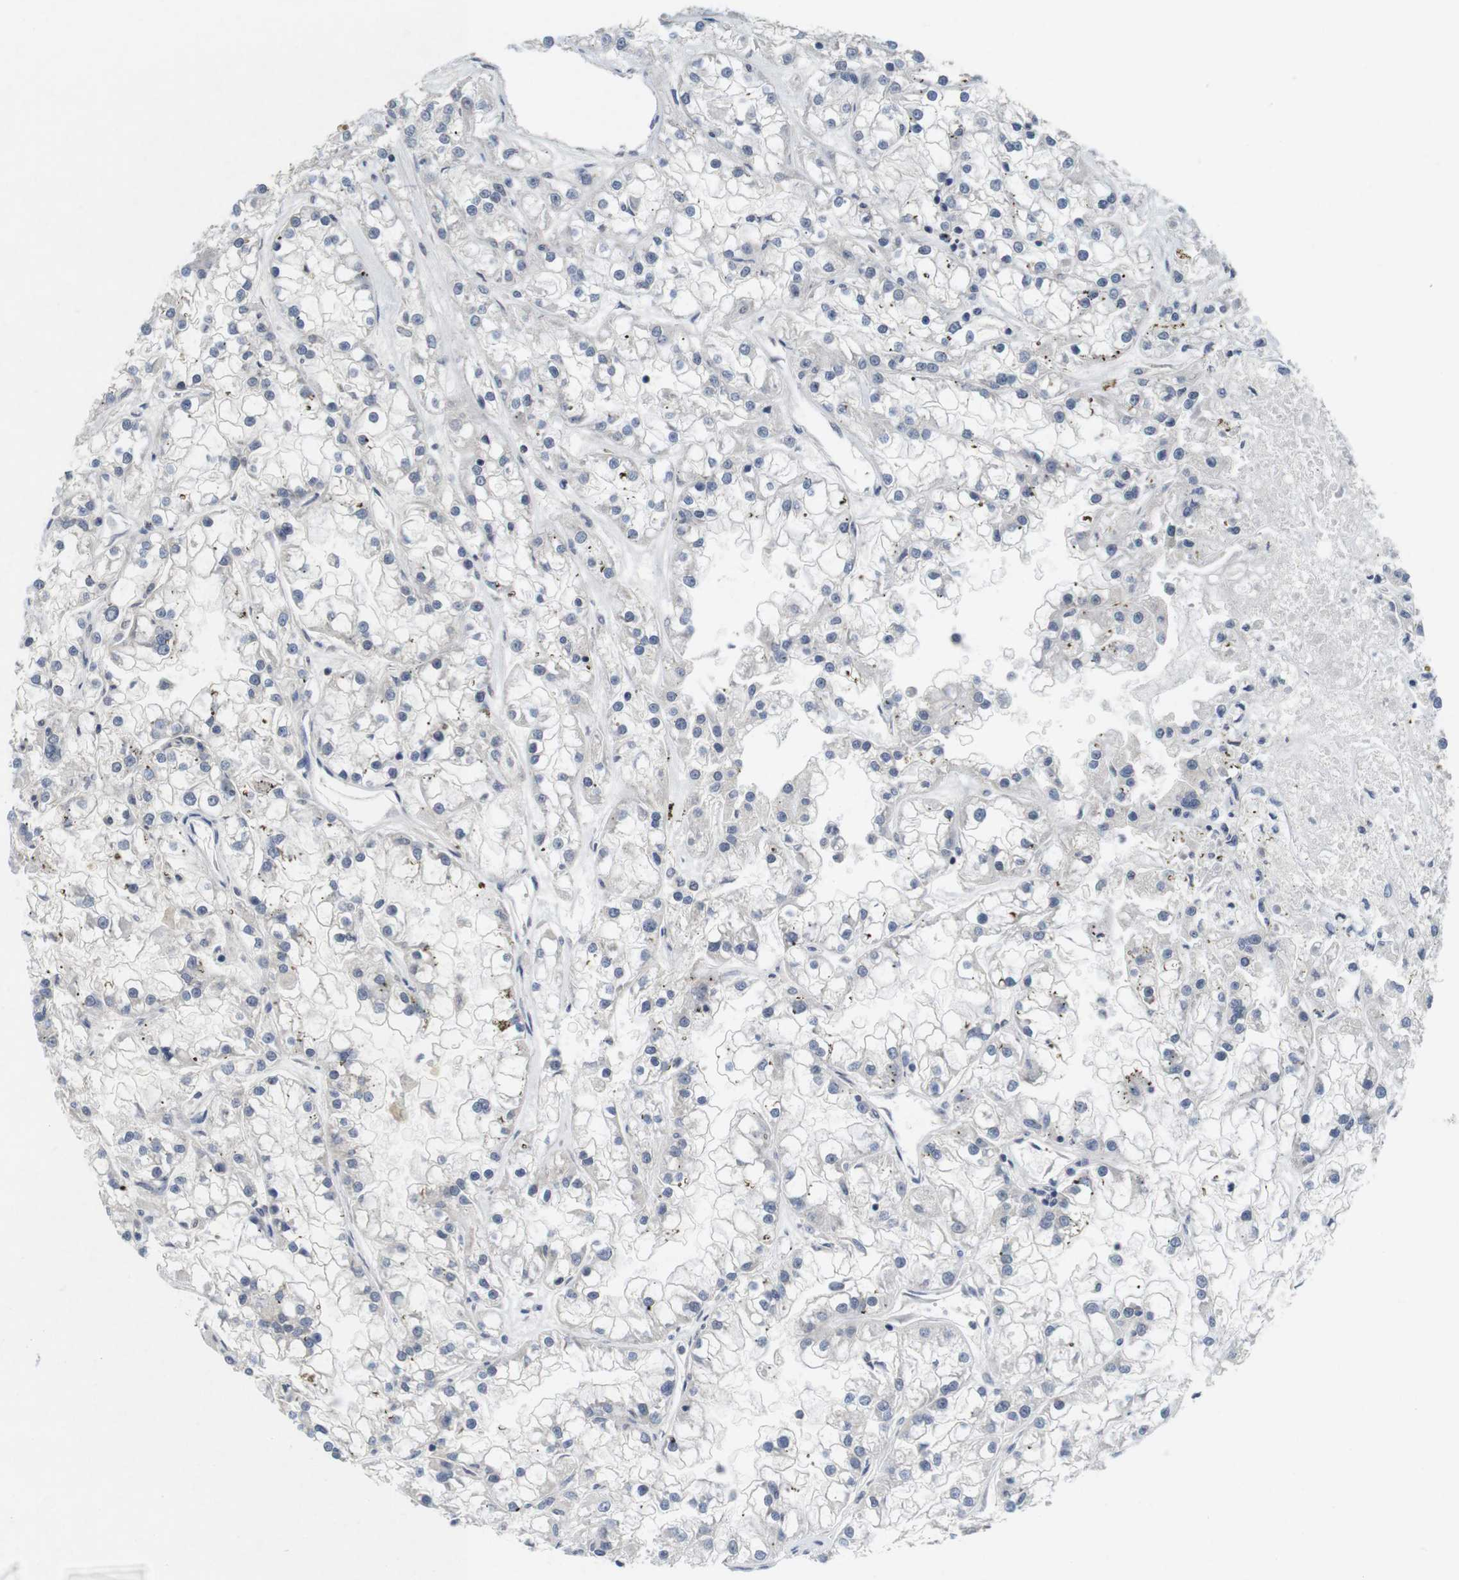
{"staining": {"intensity": "negative", "quantity": "none", "location": "none"}, "tissue": "renal cancer", "cell_type": "Tumor cells", "image_type": "cancer", "snomed": [{"axis": "morphology", "description": "Adenocarcinoma, NOS"}, {"axis": "topography", "description": "Kidney"}], "caption": "IHC micrograph of human renal cancer stained for a protein (brown), which demonstrates no staining in tumor cells.", "gene": "SKP2", "patient": {"sex": "female", "age": 52}}